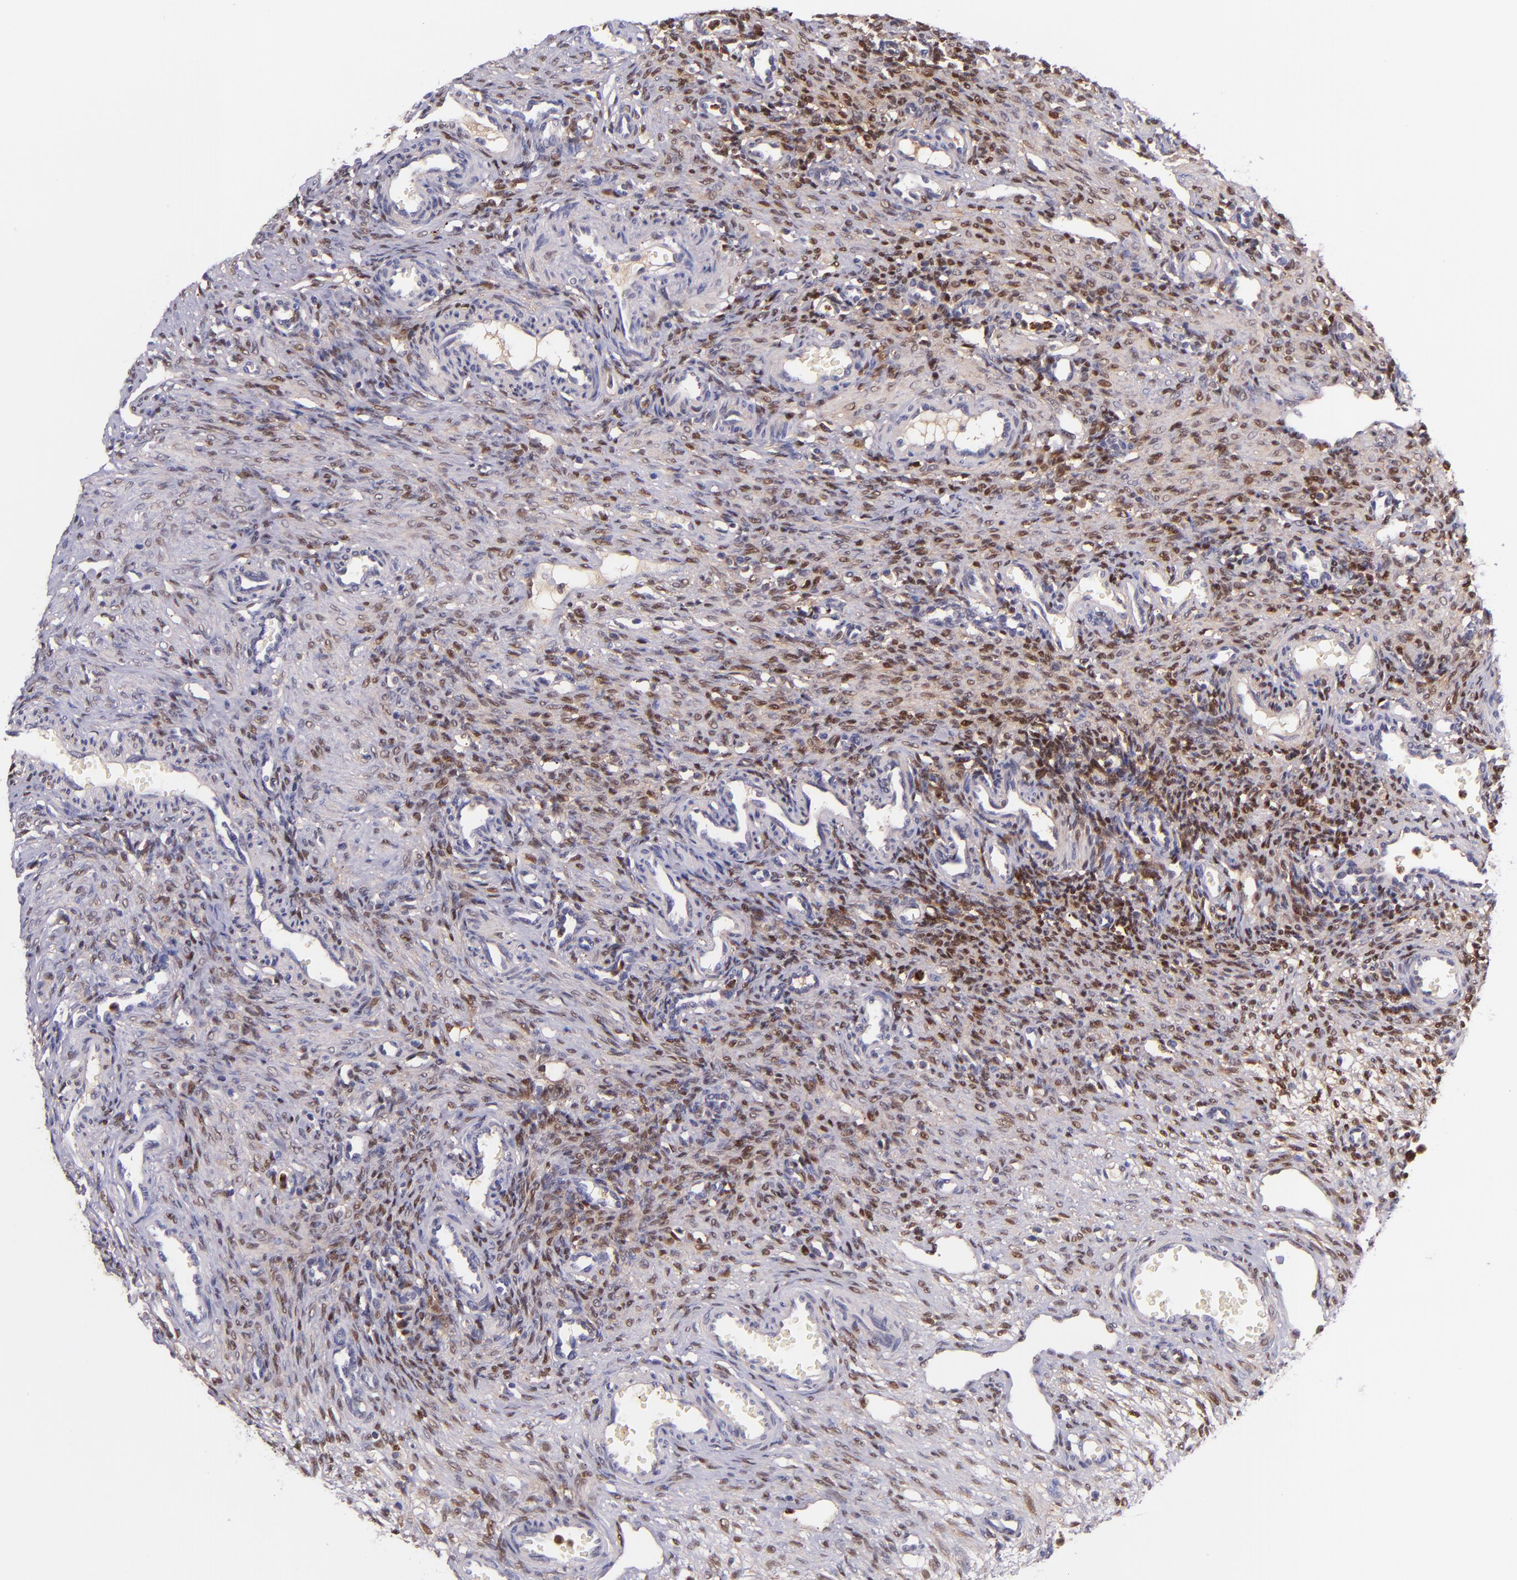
{"staining": {"intensity": "moderate", "quantity": ">75%", "location": "nuclear"}, "tissue": "ovary", "cell_type": "Ovarian stroma cells", "image_type": "normal", "snomed": [{"axis": "morphology", "description": "Normal tissue, NOS"}, {"axis": "topography", "description": "Ovary"}], "caption": "This histopathology image displays immunohistochemistry (IHC) staining of normal ovary, with medium moderate nuclear positivity in about >75% of ovarian stroma cells.", "gene": "LGALS1", "patient": {"sex": "female", "age": 33}}